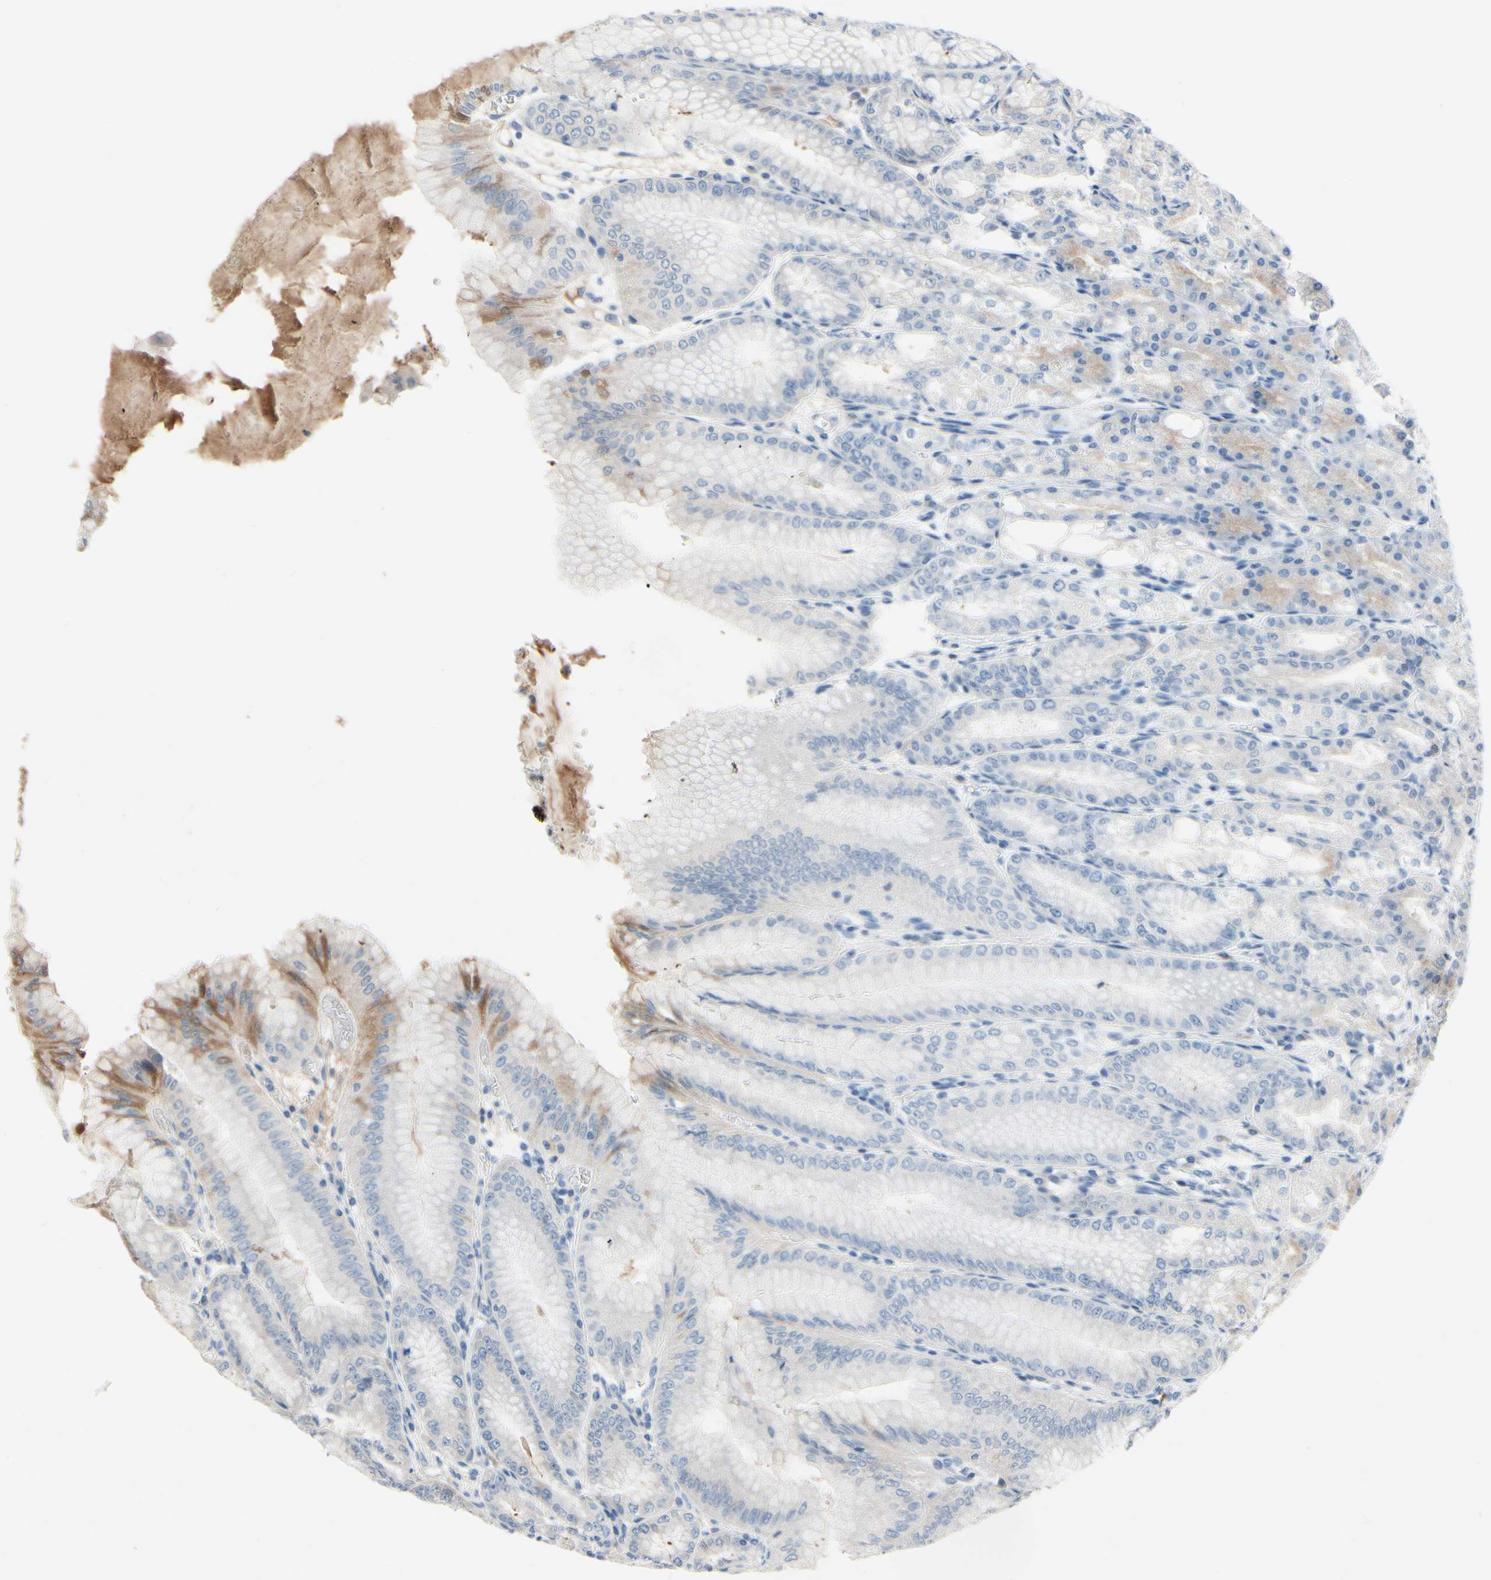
{"staining": {"intensity": "weak", "quantity": "25%-75%", "location": "cytoplasmic/membranous"}, "tissue": "stomach", "cell_type": "Glandular cells", "image_type": "normal", "snomed": [{"axis": "morphology", "description": "Normal tissue, NOS"}, {"axis": "topography", "description": "Stomach, lower"}], "caption": "Unremarkable stomach displays weak cytoplasmic/membranous positivity in about 25%-75% of glandular cells.", "gene": "IL1RL1", "patient": {"sex": "male", "age": 71}}